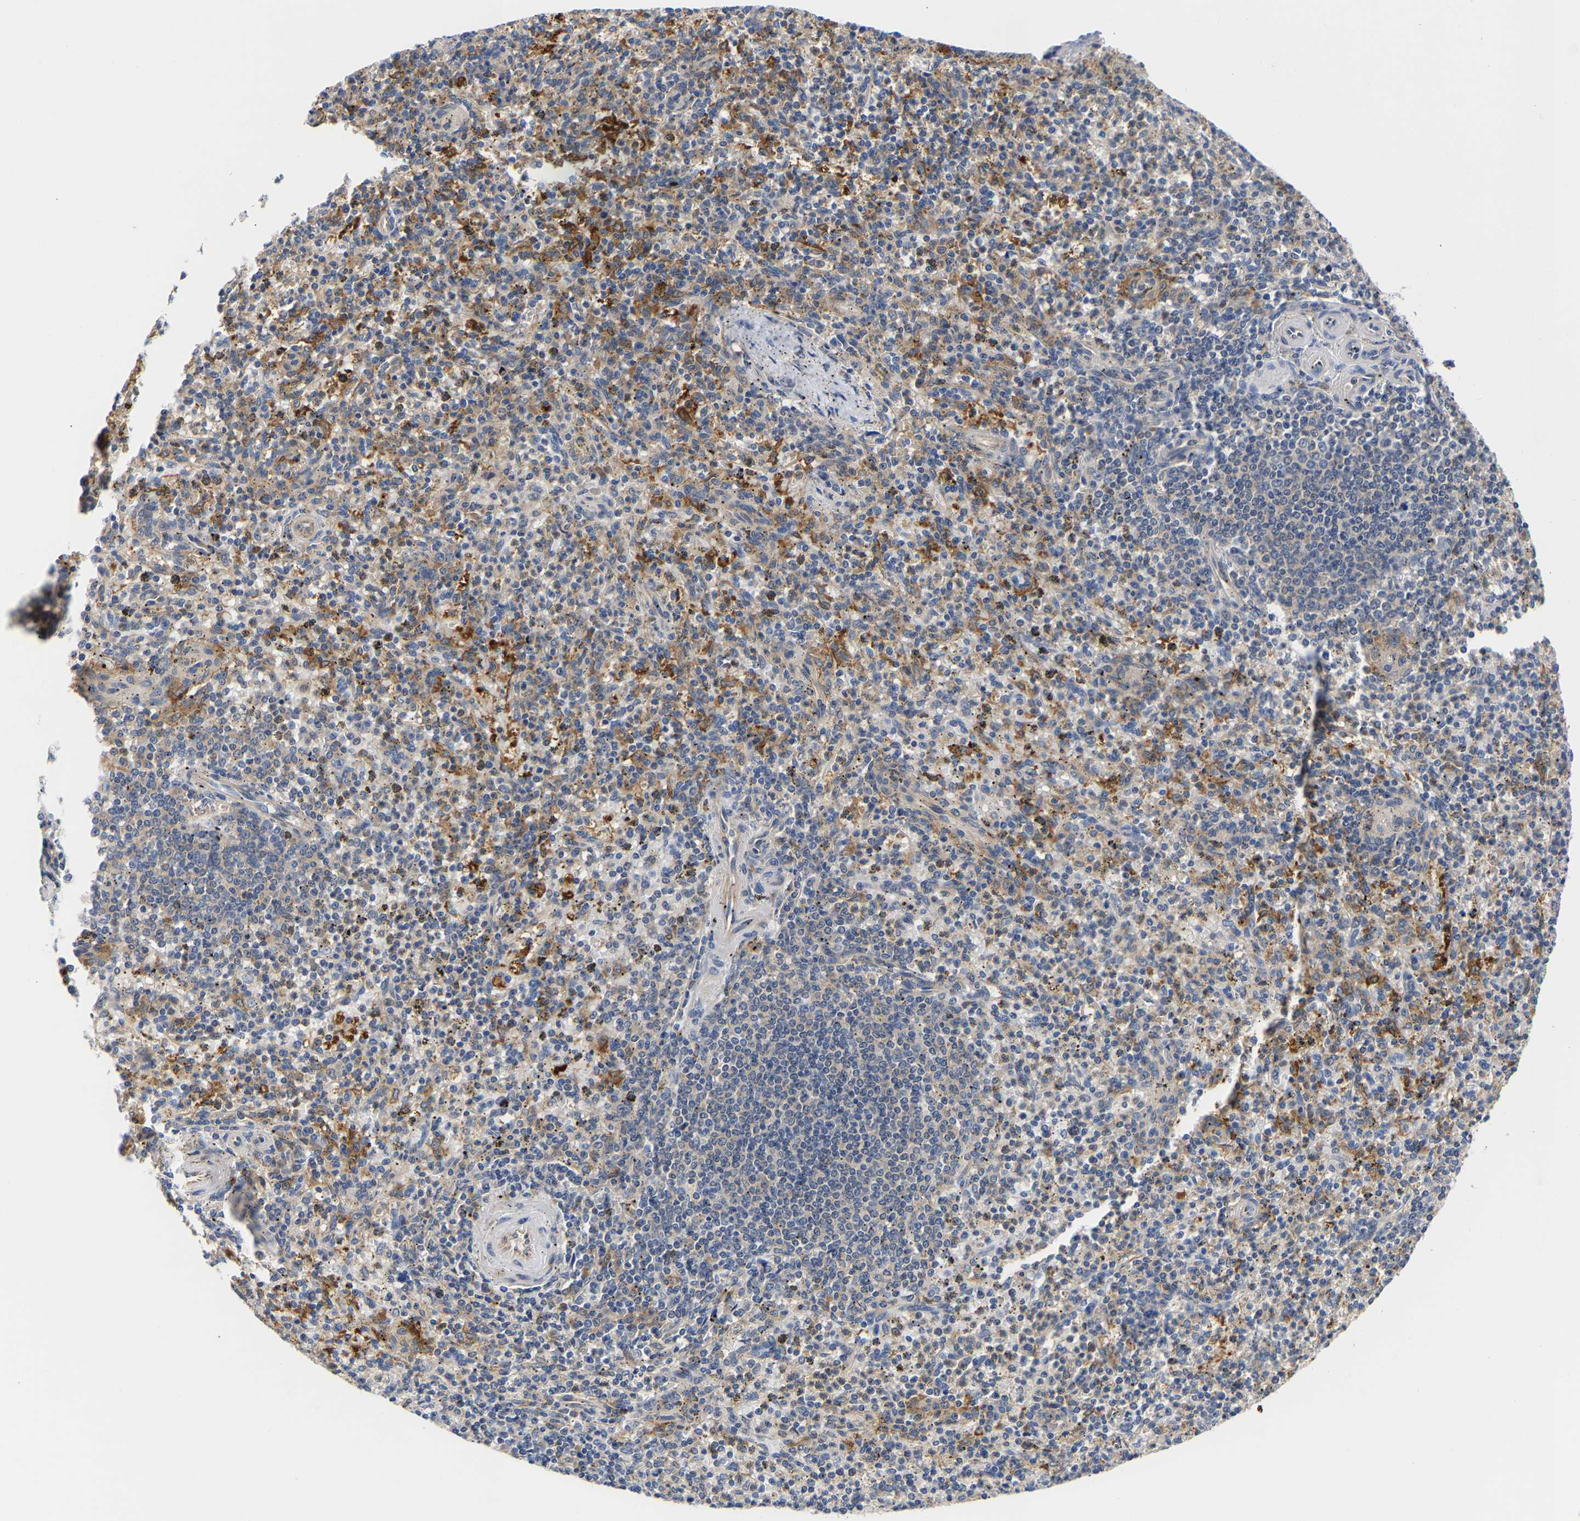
{"staining": {"intensity": "moderate", "quantity": "<25%", "location": "cytoplasmic/membranous"}, "tissue": "spleen", "cell_type": "Cells in red pulp", "image_type": "normal", "snomed": [{"axis": "morphology", "description": "Normal tissue, NOS"}, {"axis": "topography", "description": "Spleen"}], "caption": "Brown immunohistochemical staining in benign human spleen shows moderate cytoplasmic/membranous positivity in approximately <25% of cells in red pulp. (IHC, brightfield microscopy, high magnification).", "gene": "CCDC6", "patient": {"sex": "male", "age": 72}}